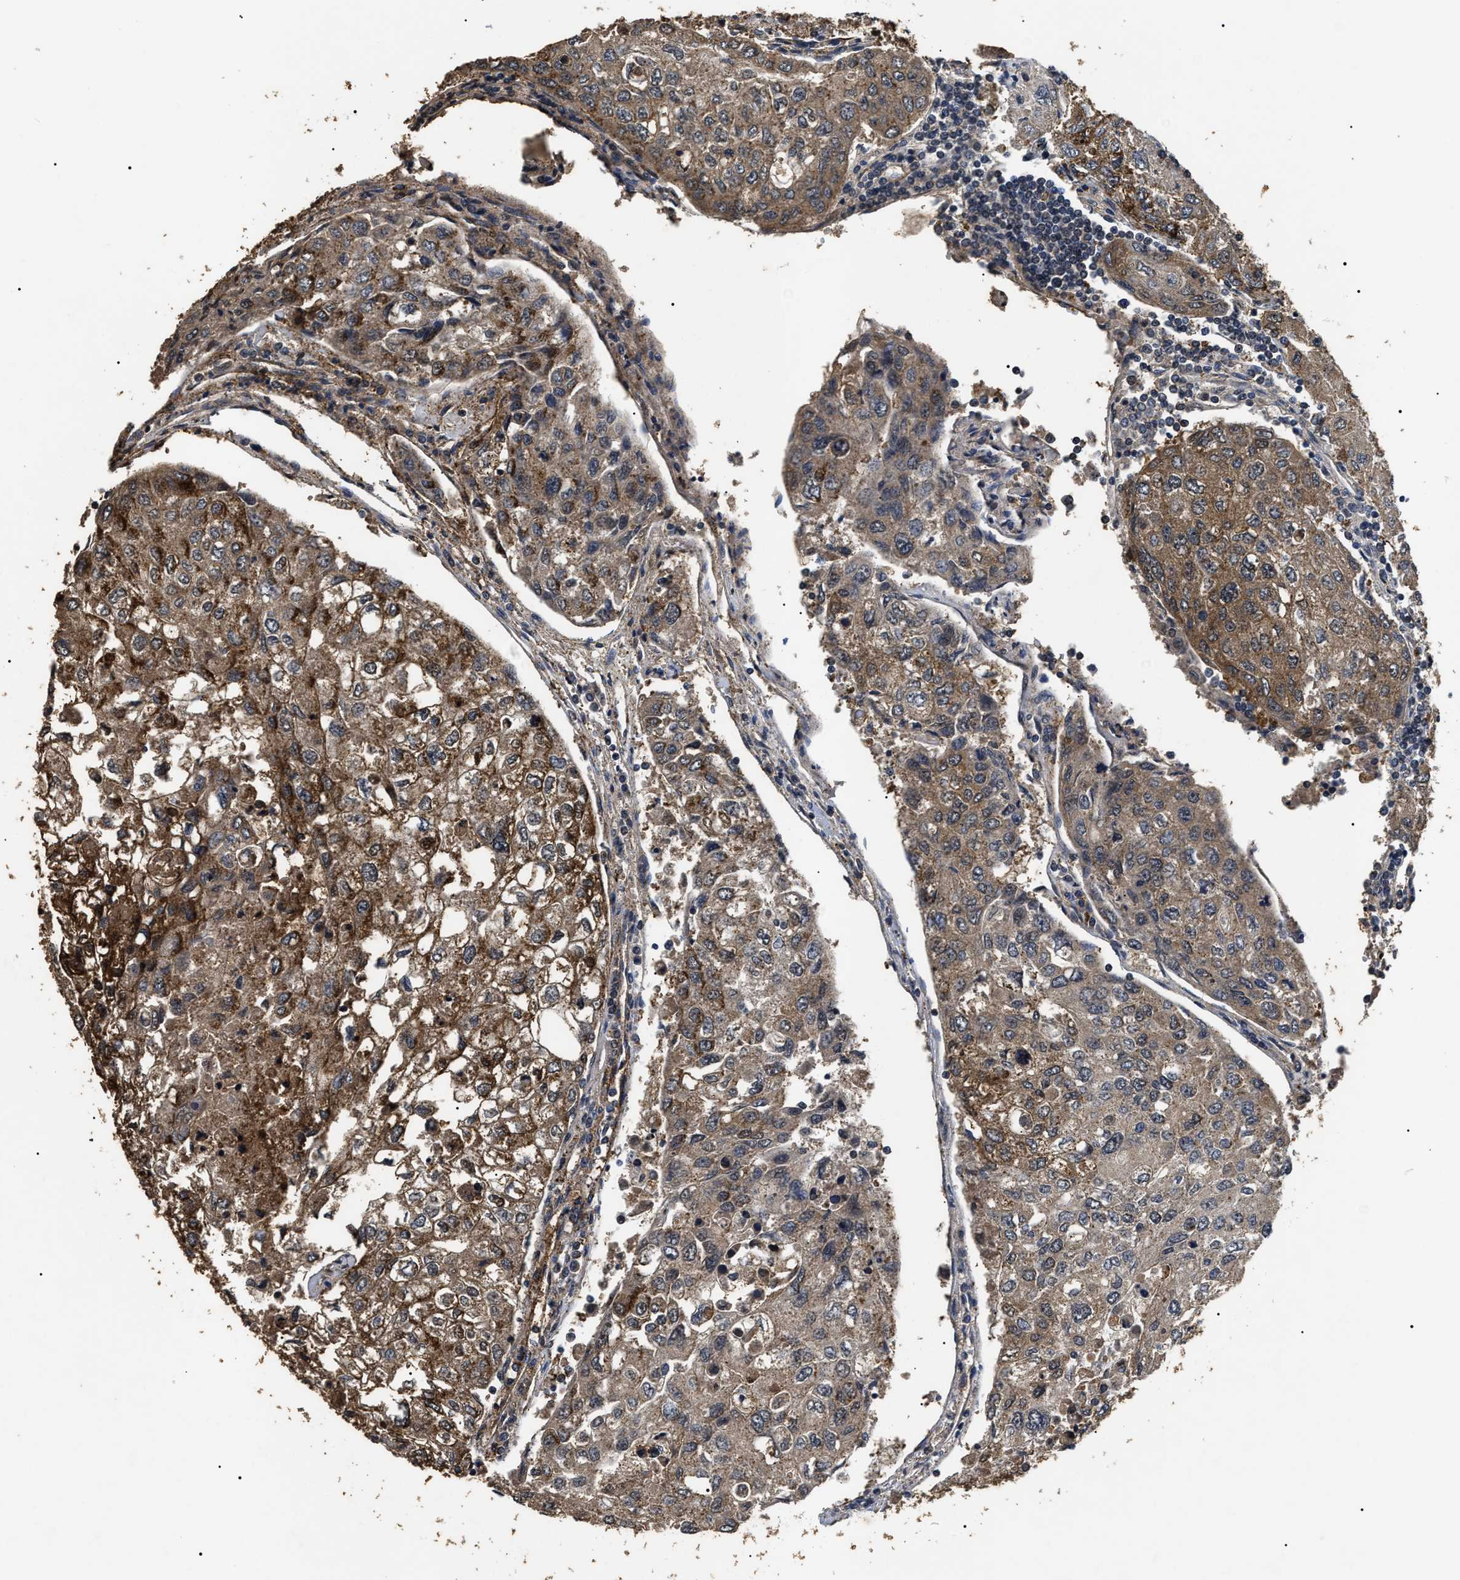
{"staining": {"intensity": "strong", "quantity": ">75%", "location": "cytoplasmic/membranous"}, "tissue": "urothelial cancer", "cell_type": "Tumor cells", "image_type": "cancer", "snomed": [{"axis": "morphology", "description": "Urothelial carcinoma, High grade"}, {"axis": "topography", "description": "Lymph node"}, {"axis": "topography", "description": "Urinary bladder"}], "caption": "A brown stain shows strong cytoplasmic/membranous expression of a protein in high-grade urothelial carcinoma tumor cells. The staining is performed using DAB brown chromogen to label protein expression. The nuclei are counter-stained blue using hematoxylin.", "gene": "ANP32E", "patient": {"sex": "male", "age": 51}}